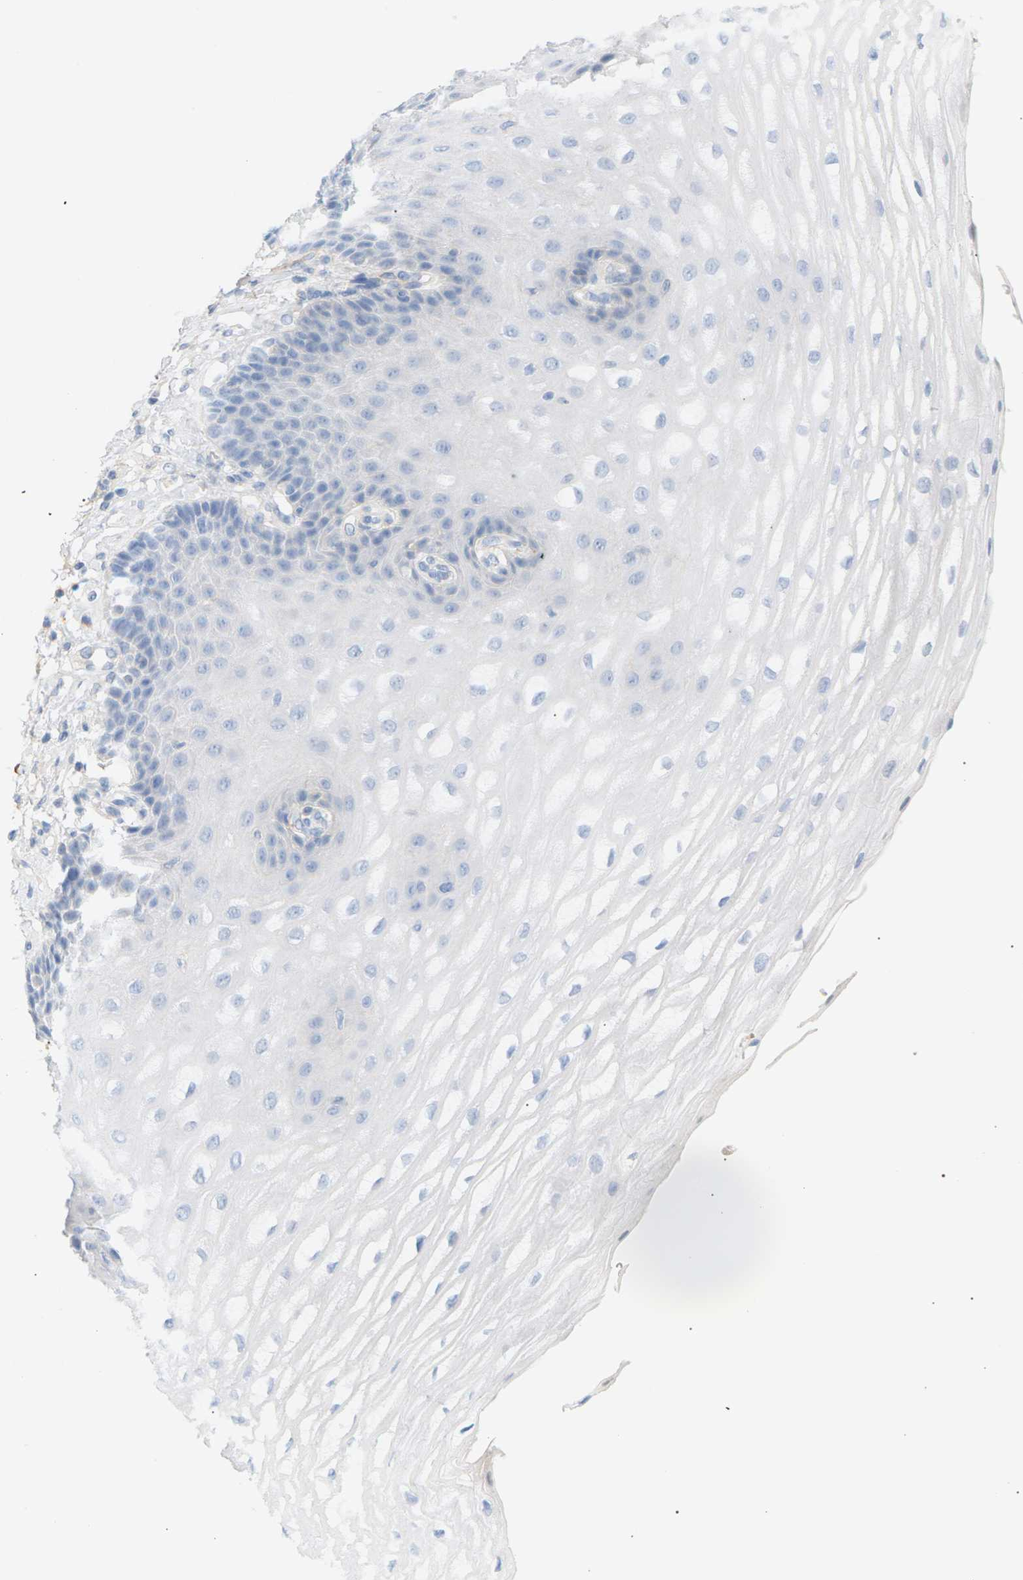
{"staining": {"intensity": "negative", "quantity": "none", "location": "none"}, "tissue": "esophagus", "cell_type": "Squamous epithelial cells", "image_type": "normal", "snomed": [{"axis": "morphology", "description": "Normal tissue, NOS"}, {"axis": "topography", "description": "Esophagus"}], "caption": "A high-resolution micrograph shows immunohistochemistry staining of benign esophagus, which displays no significant expression in squamous epithelial cells.", "gene": "CLU", "patient": {"sex": "male", "age": 54}}